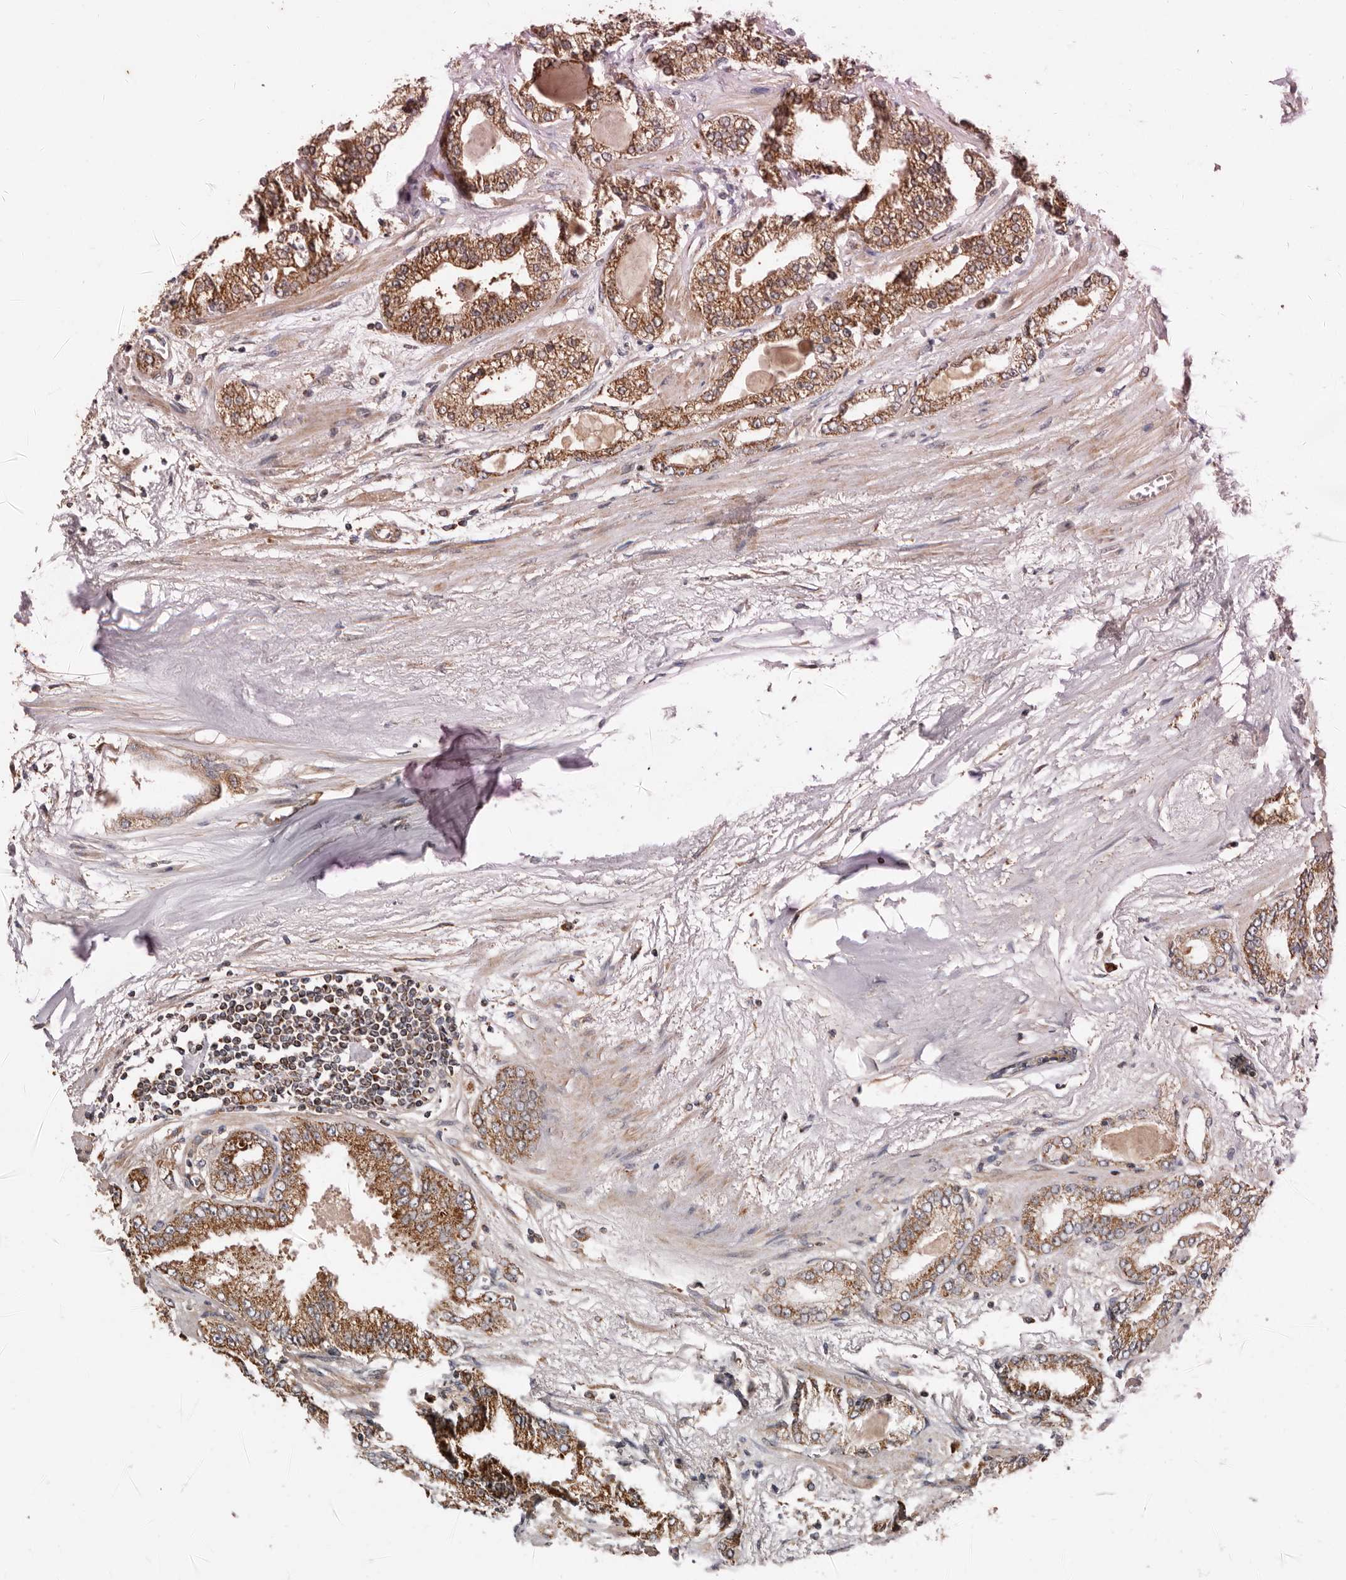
{"staining": {"intensity": "moderate", "quantity": ">75%", "location": "cytoplasmic/membranous"}, "tissue": "prostate cancer", "cell_type": "Tumor cells", "image_type": "cancer", "snomed": [{"axis": "morphology", "description": "Adenocarcinoma, High grade"}, {"axis": "topography", "description": "Prostate"}], "caption": "A medium amount of moderate cytoplasmic/membranous expression is seen in about >75% of tumor cells in prostate high-grade adenocarcinoma tissue.", "gene": "PROKR1", "patient": {"sex": "male", "age": 71}}